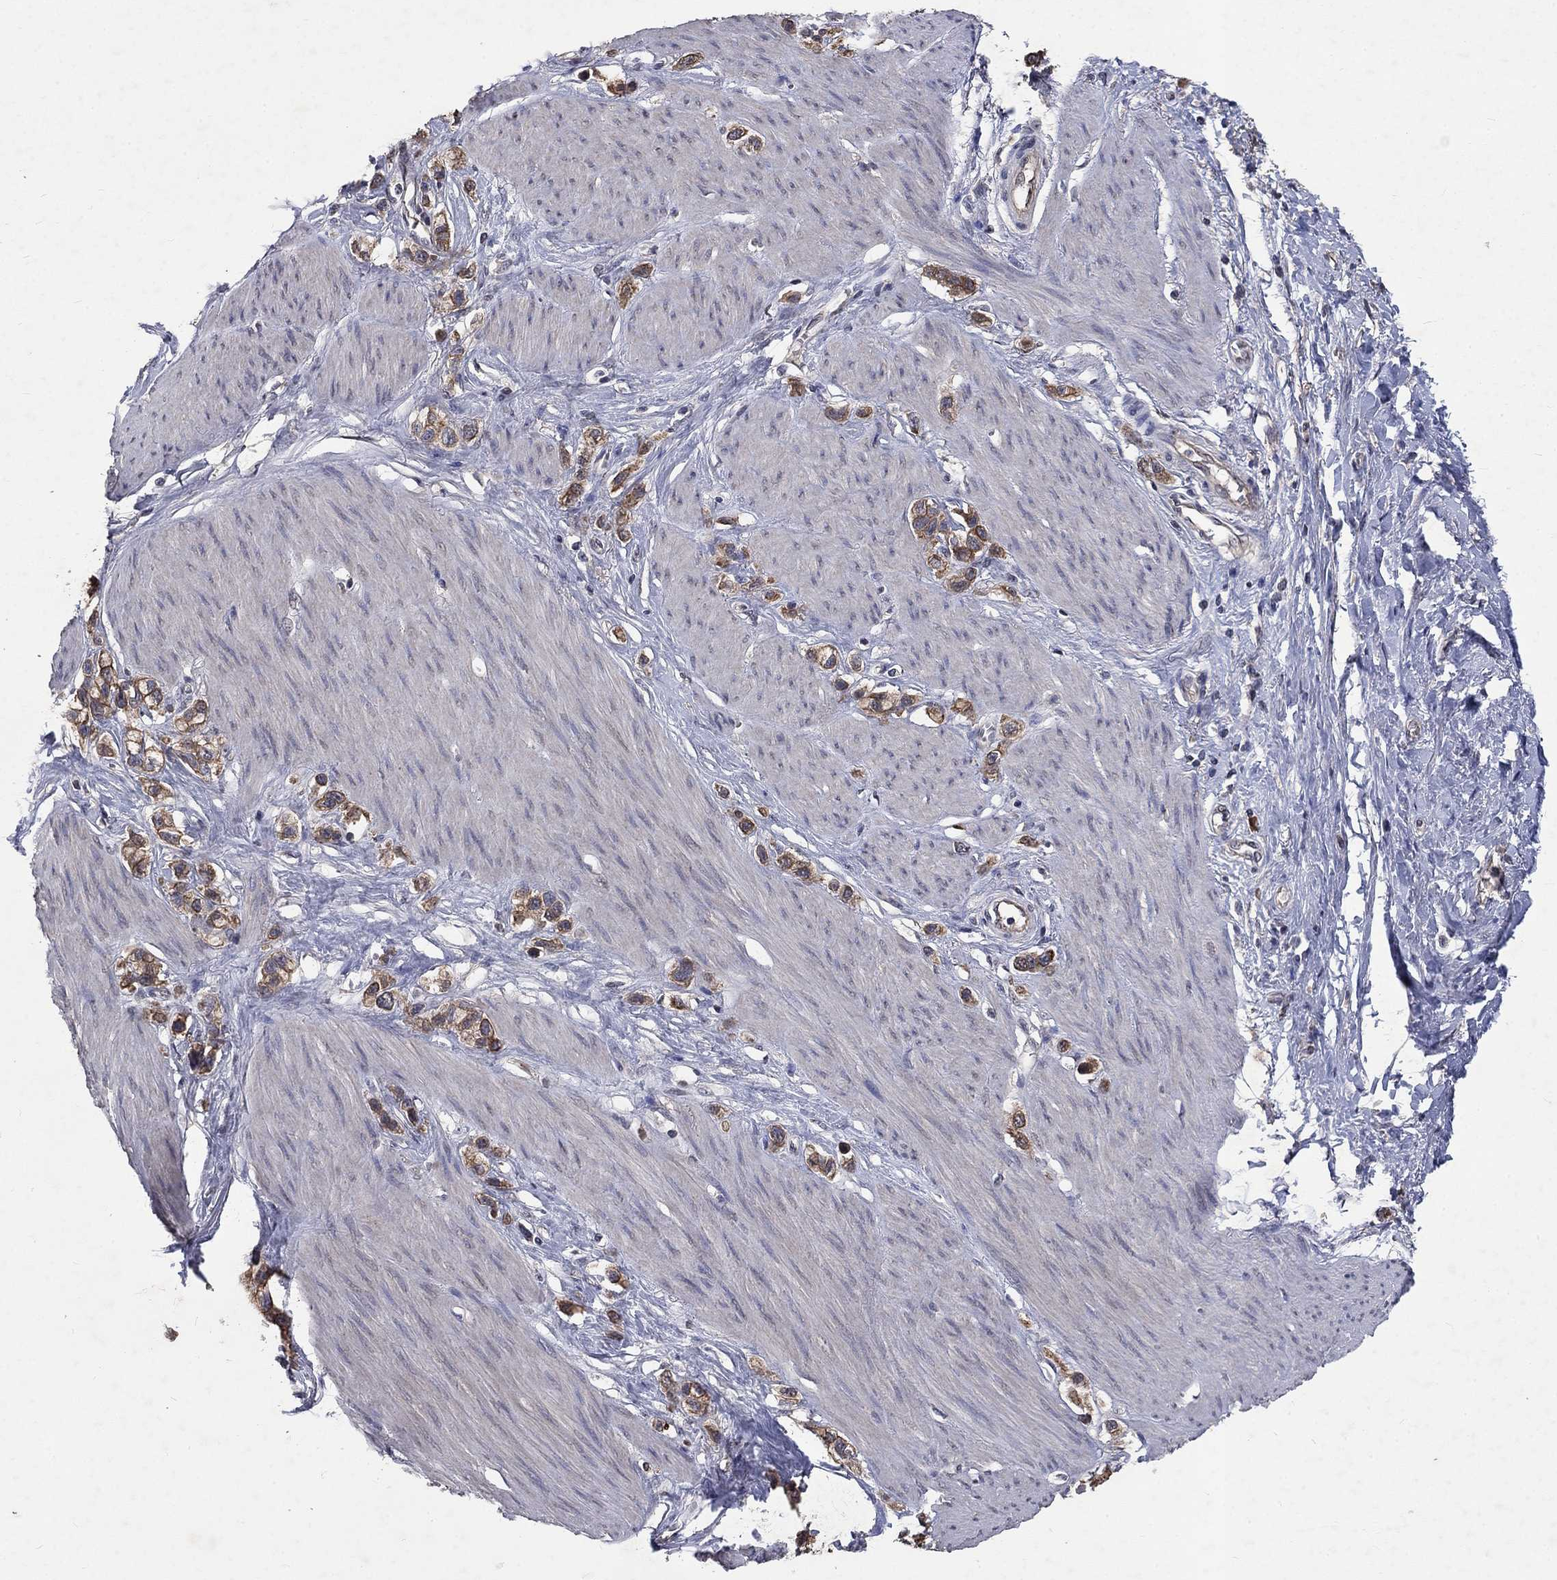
{"staining": {"intensity": "moderate", "quantity": "25%-75%", "location": "cytoplasmic/membranous"}, "tissue": "stomach cancer", "cell_type": "Tumor cells", "image_type": "cancer", "snomed": [{"axis": "morphology", "description": "Normal tissue, NOS"}, {"axis": "morphology", "description": "Adenocarcinoma, NOS"}, {"axis": "morphology", "description": "Adenocarcinoma, High grade"}, {"axis": "topography", "description": "Stomach, upper"}, {"axis": "topography", "description": "Stomach"}], "caption": "Protein expression analysis of human stomach cancer reveals moderate cytoplasmic/membranous staining in approximately 25%-75% of tumor cells.", "gene": "CHST5", "patient": {"sex": "female", "age": 65}}